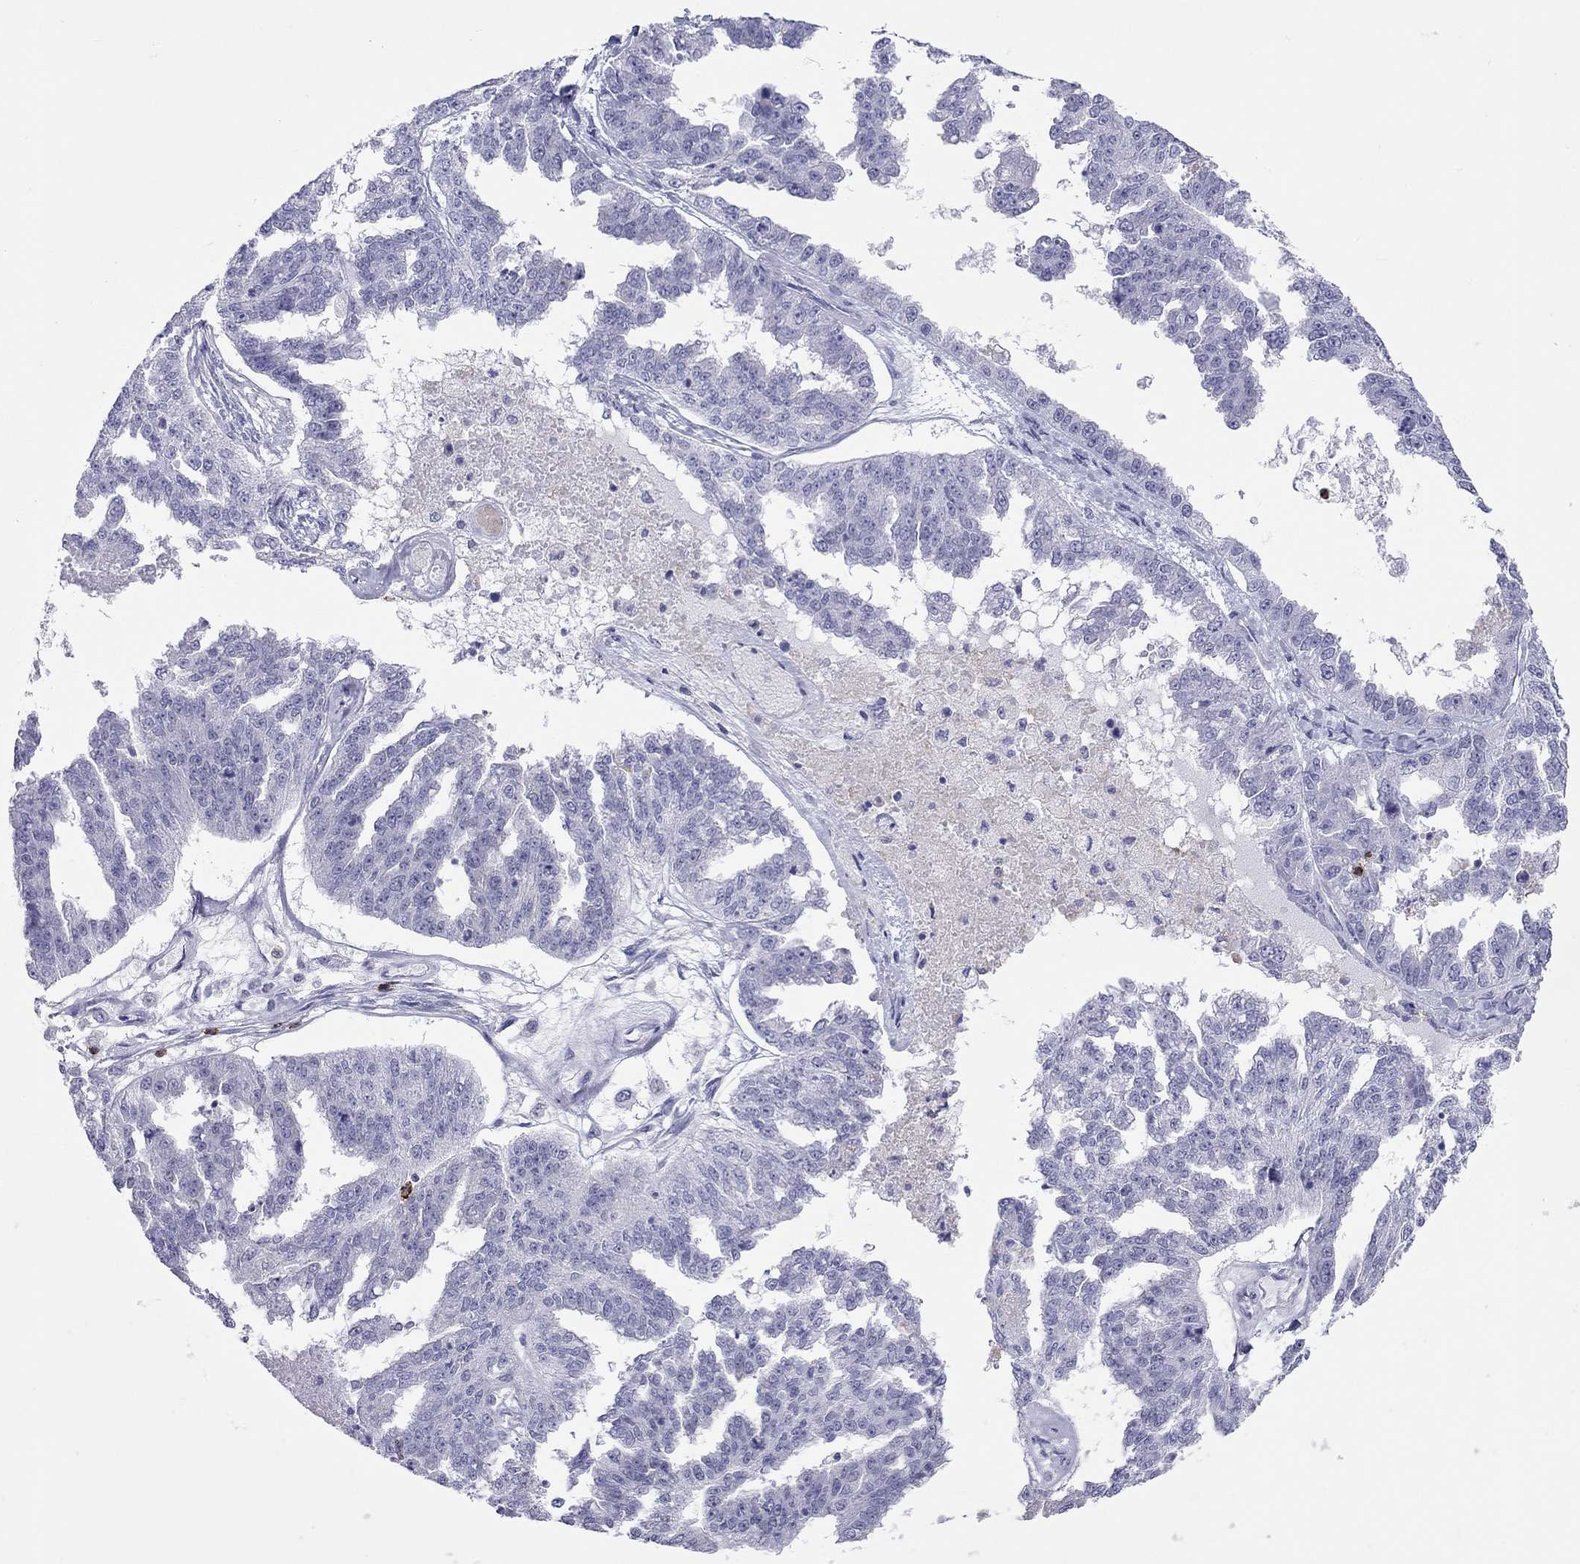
{"staining": {"intensity": "negative", "quantity": "none", "location": "none"}, "tissue": "ovarian cancer", "cell_type": "Tumor cells", "image_type": "cancer", "snomed": [{"axis": "morphology", "description": "Cystadenocarcinoma, serous, NOS"}, {"axis": "topography", "description": "Ovary"}], "caption": "IHC of human ovarian cancer (serous cystadenocarcinoma) displays no expression in tumor cells.", "gene": "MND1", "patient": {"sex": "female", "age": 58}}